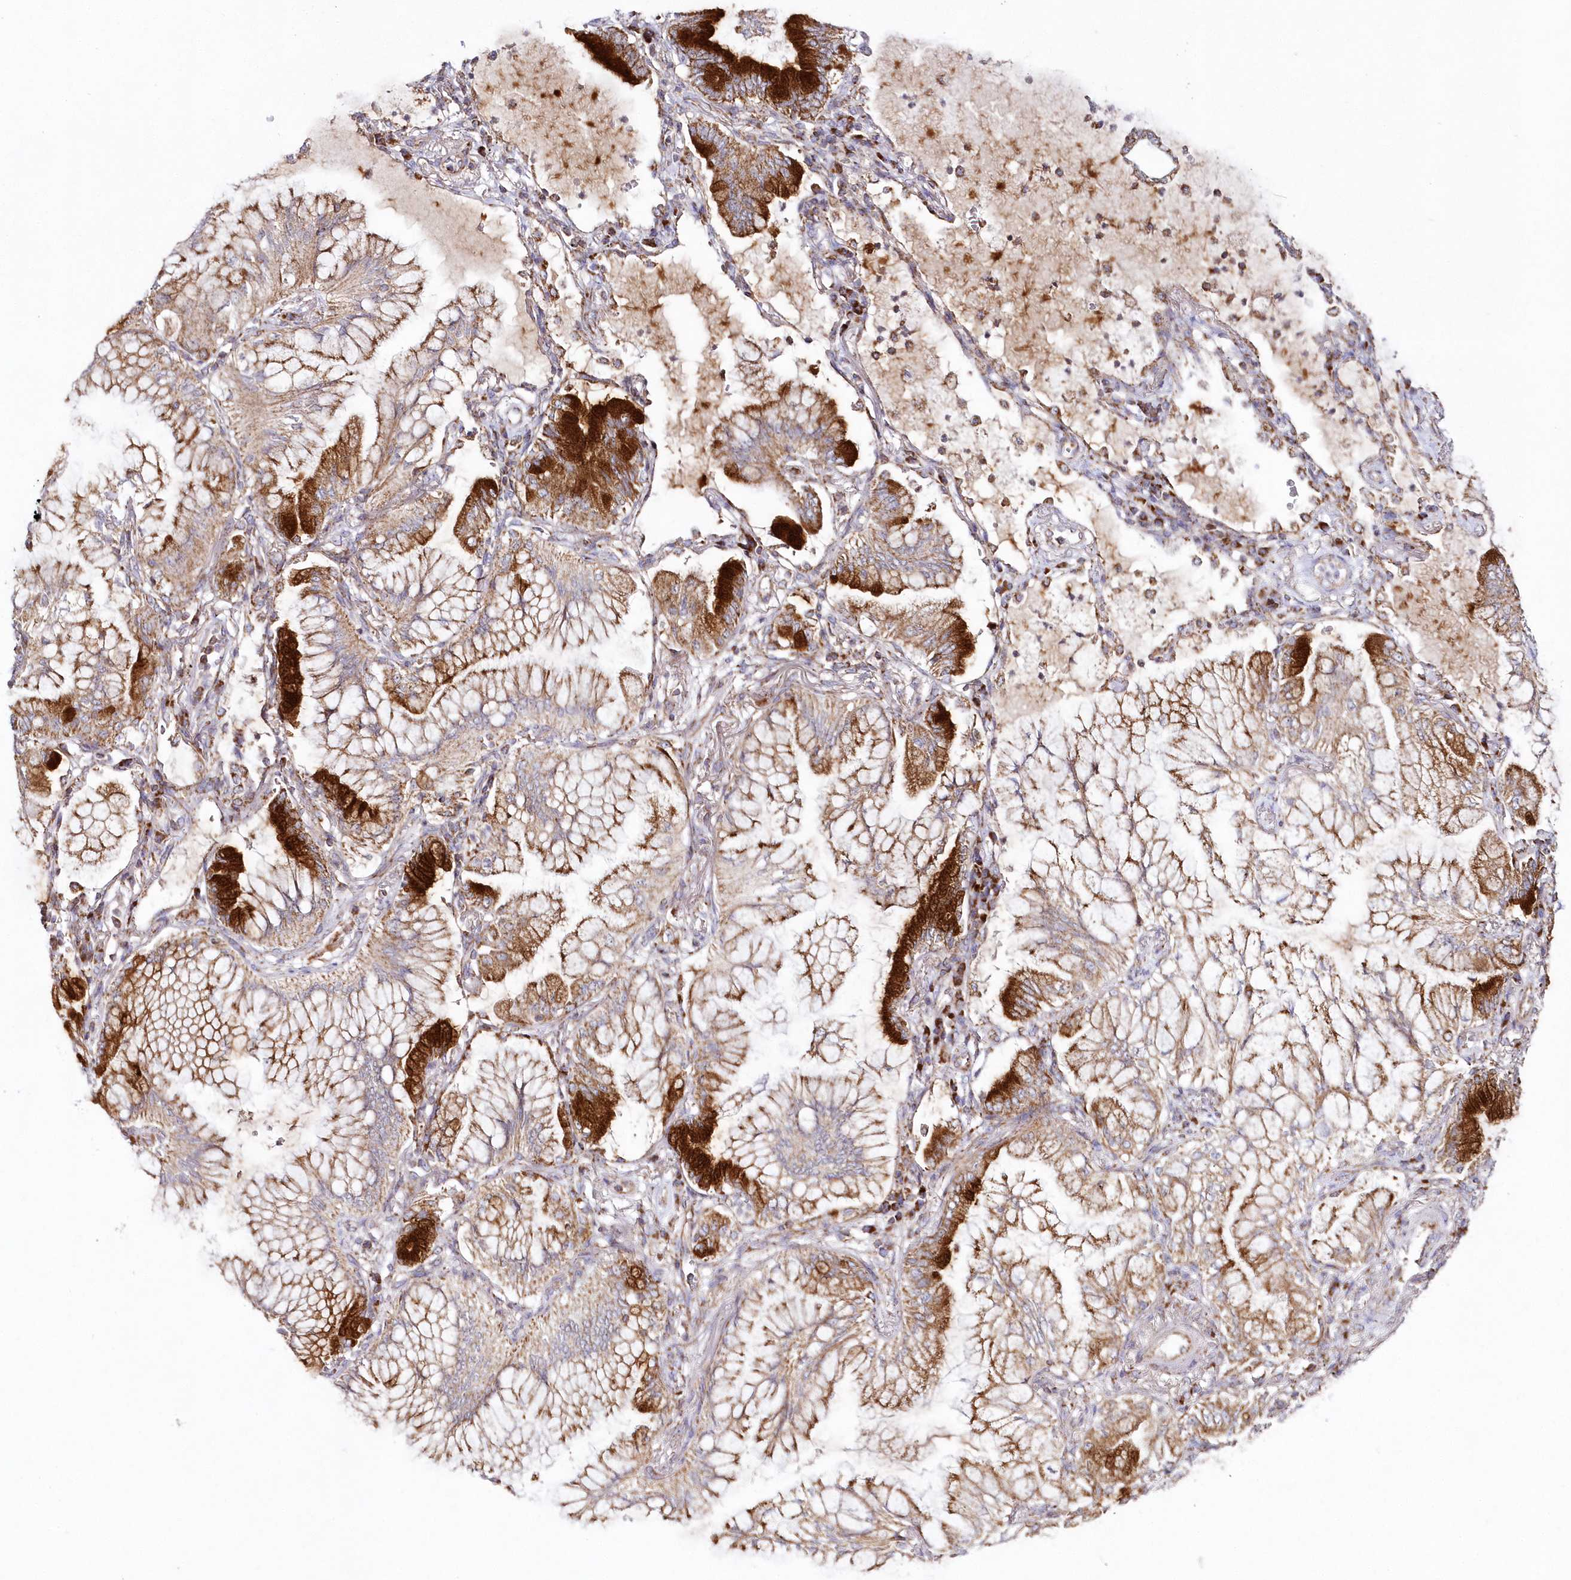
{"staining": {"intensity": "moderate", "quantity": ">75%", "location": "cytoplasmic/membranous"}, "tissue": "lung cancer", "cell_type": "Tumor cells", "image_type": "cancer", "snomed": [{"axis": "morphology", "description": "Adenocarcinoma, NOS"}, {"axis": "topography", "description": "Lung"}], "caption": "Immunohistochemistry photomicrograph of human lung adenocarcinoma stained for a protein (brown), which shows medium levels of moderate cytoplasmic/membranous expression in about >75% of tumor cells.", "gene": "DNA2", "patient": {"sex": "female", "age": 70}}